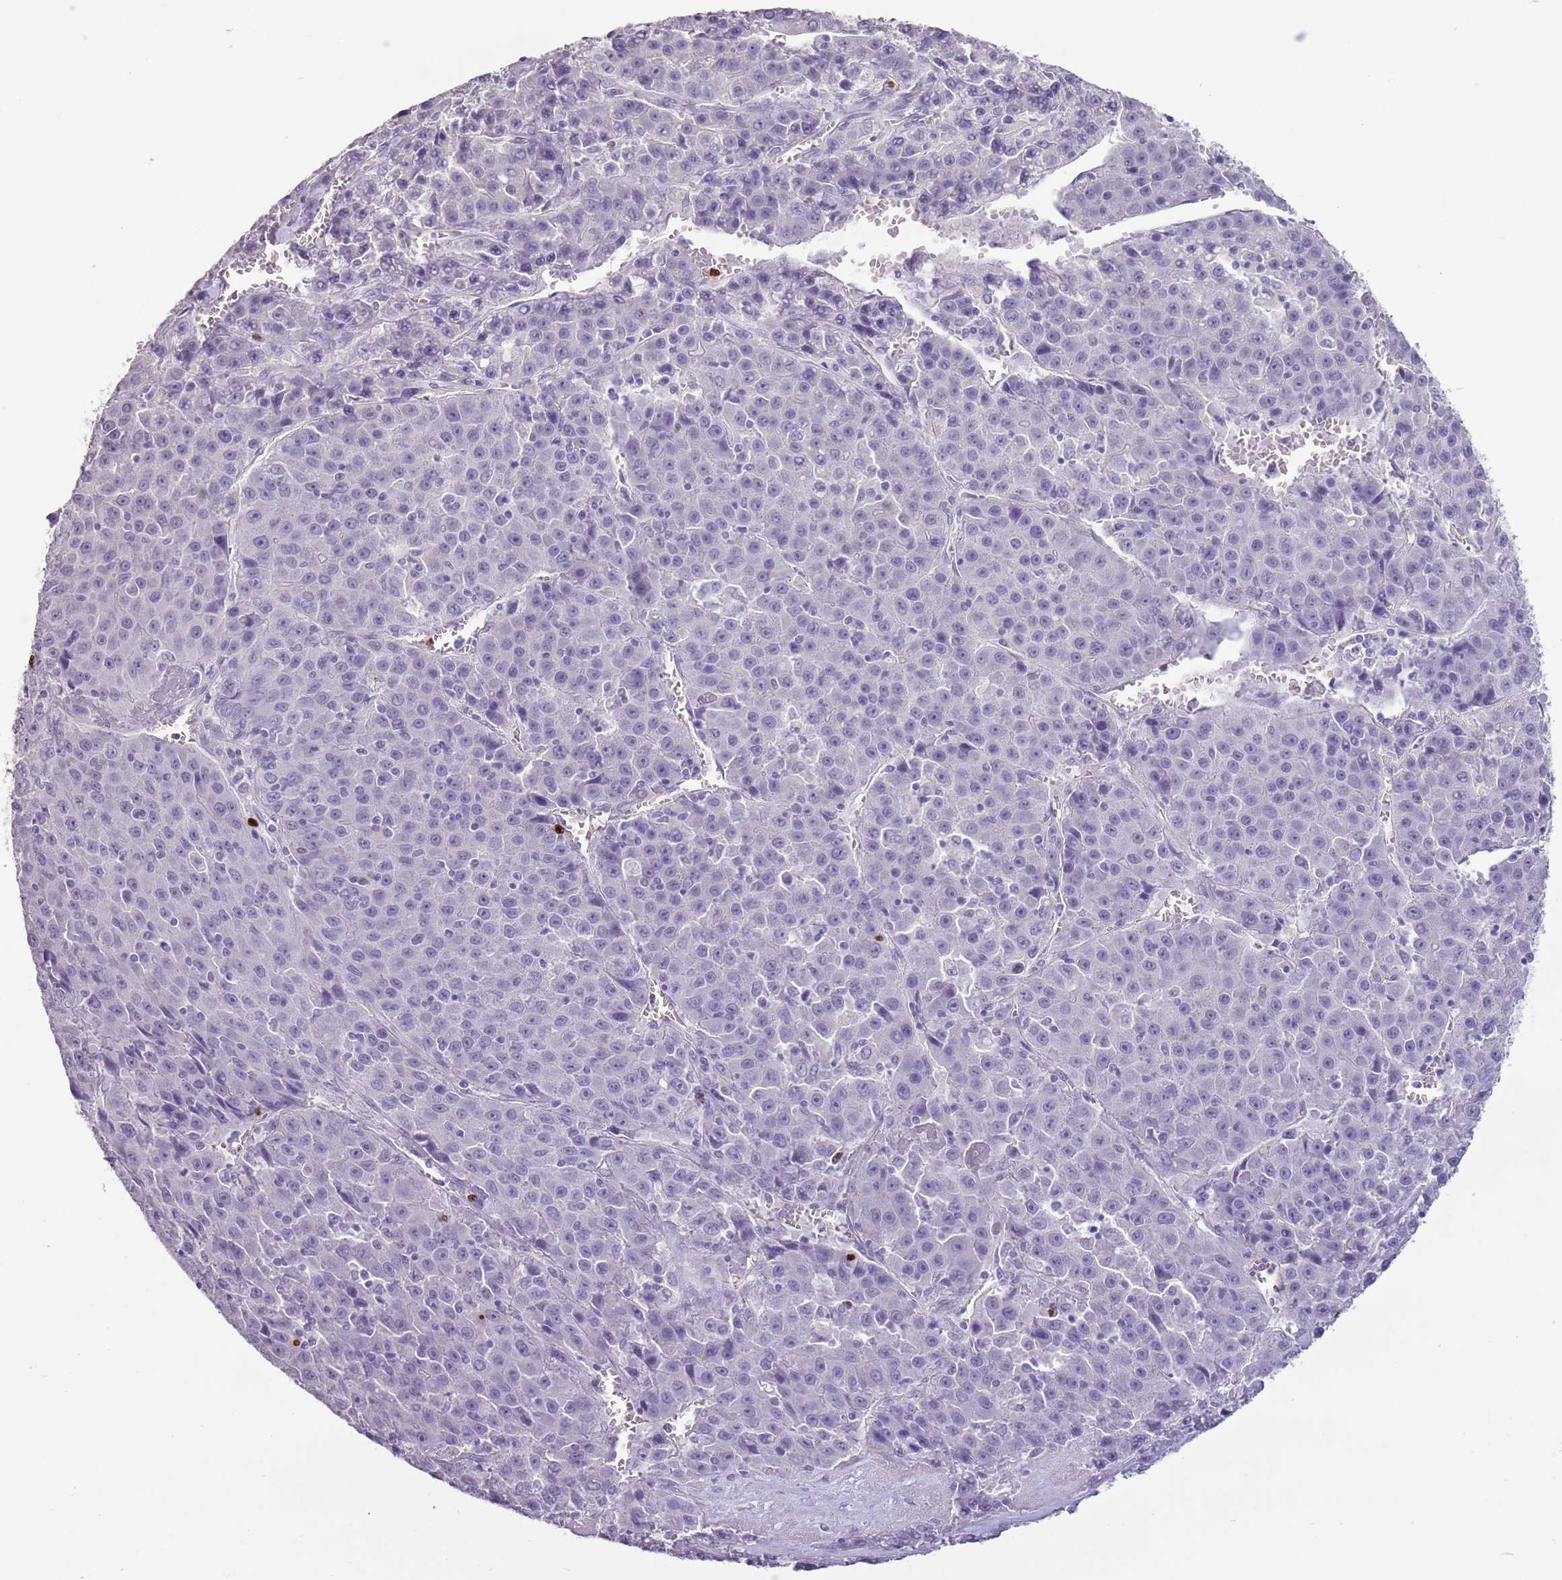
{"staining": {"intensity": "negative", "quantity": "none", "location": "none"}, "tissue": "liver cancer", "cell_type": "Tumor cells", "image_type": "cancer", "snomed": [{"axis": "morphology", "description": "Carcinoma, Hepatocellular, NOS"}, {"axis": "topography", "description": "Liver"}], "caption": "DAB immunohistochemical staining of liver cancer (hepatocellular carcinoma) shows no significant positivity in tumor cells.", "gene": "CELF6", "patient": {"sex": "female", "age": 53}}